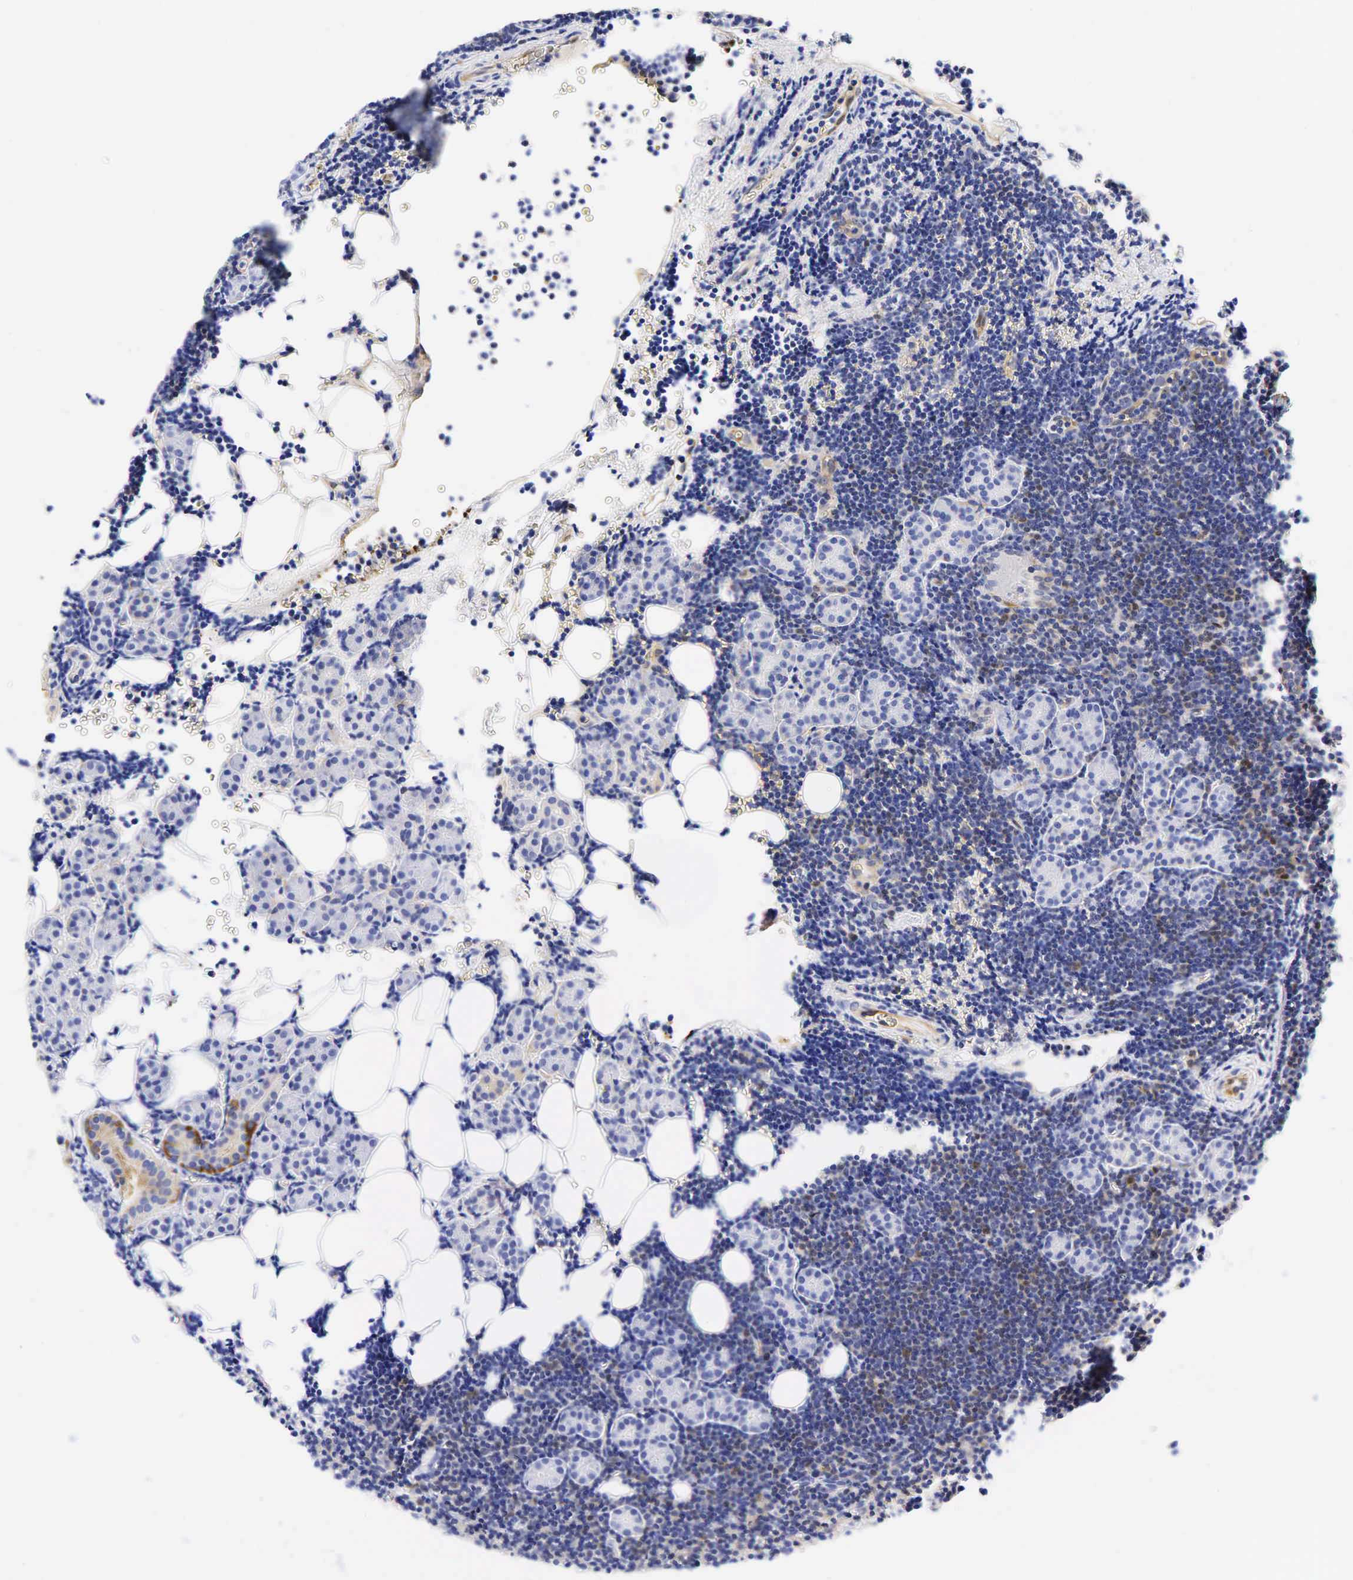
{"staining": {"intensity": "moderate", "quantity": "25%-75%", "location": "cytoplasmic/membranous,nuclear"}, "tissue": "lymphoma", "cell_type": "Tumor cells", "image_type": "cancer", "snomed": [{"axis": "morphology", "description": "Malignant lymphoma, non-Hodgkin's type, Low grade"}, {"axis": "topography", "description": "Lymph node"}], "caption": "Moderate cytoplasmic/membranous and nuclear positivity for a protein is seen in about 25%-75% of tumor cells of low-grade malignant lymphoma, non-Hodgkin's type using immunohistochemistry (IHC).", "gene": "TNFRSF8", "patient": {"sex": "male", "age": 57}}